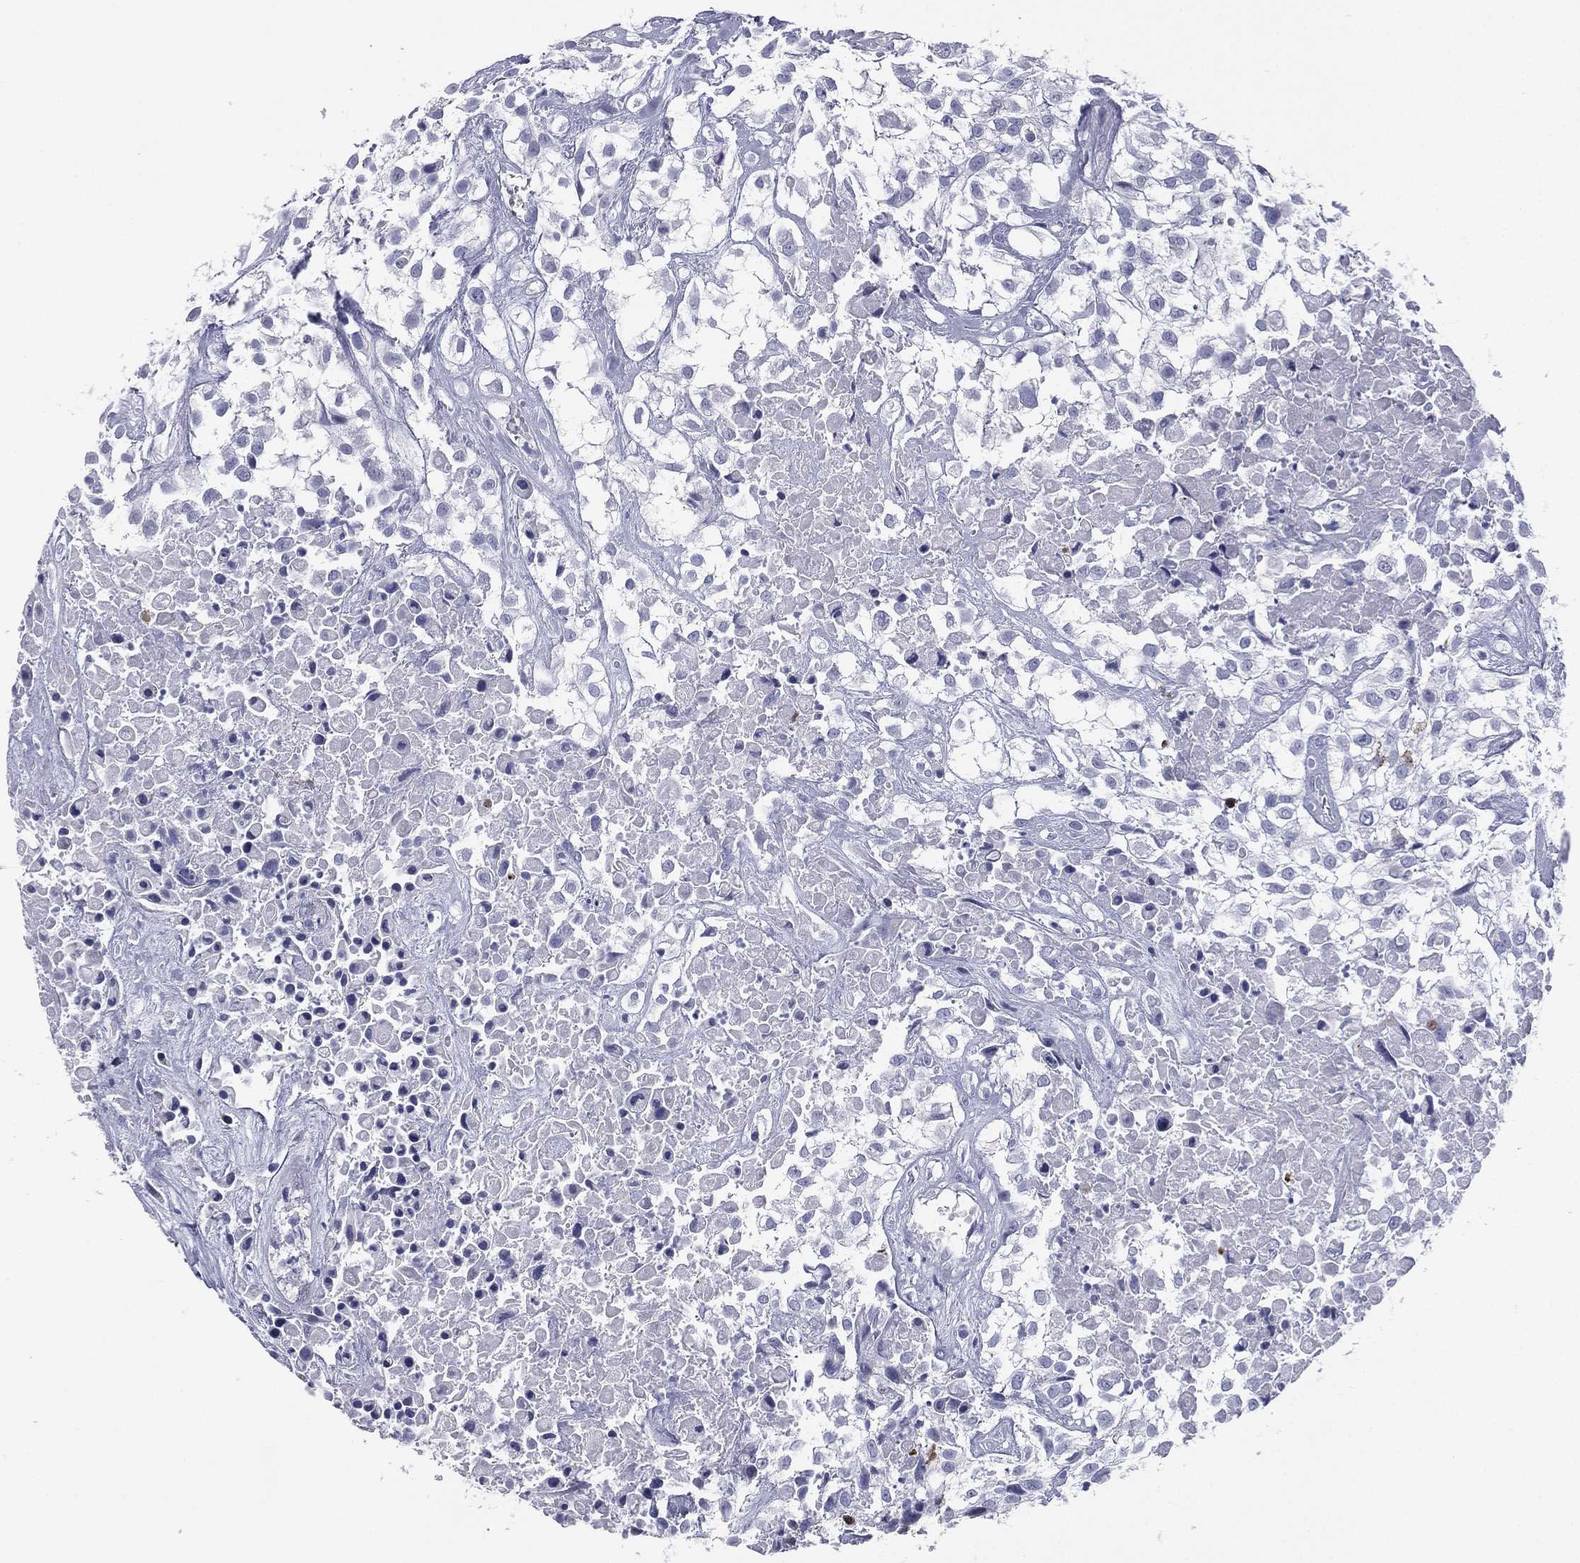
{"staining": {"intensity": "negative", "quantity": "none", "location": "none"}, "tissue": "urothelial cancer", "cell_type": "Tumor cells", "image_type": "cancer", "snomed": [{"axis": "morphology", "description": "Urothelial carcinoma, High grade"}, {"axis": "topography", "description": "Urinary bladder"}], "caption": "The IHC micrograph has no significant expression in tumor cells of urothelial carcinoma (high-grade) tissue.", "gene": "HLA-DOA", "patient": {"sex": "male", "age": 56}}